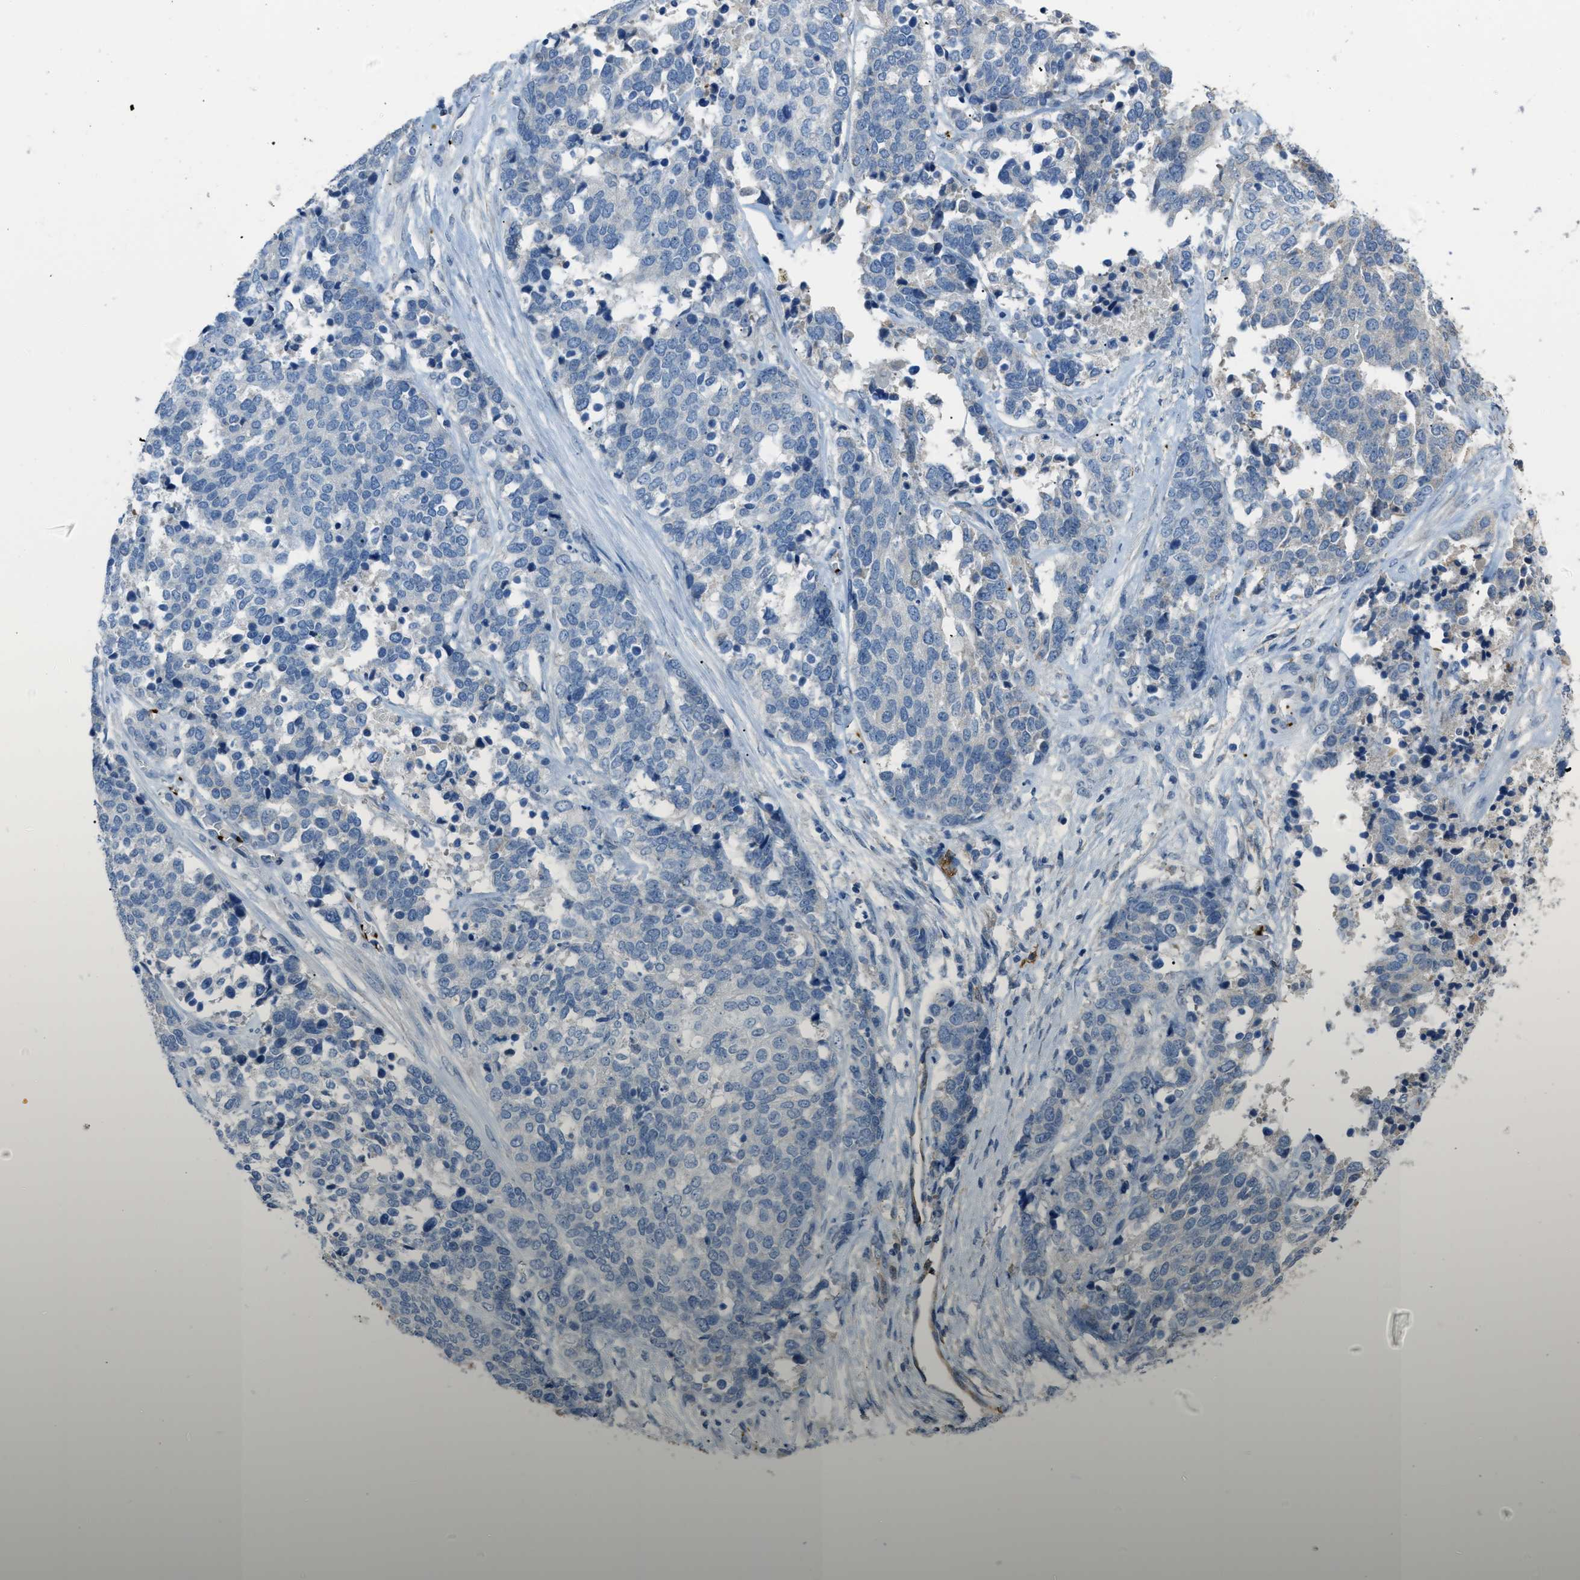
{"staining": {"intensity": "negative", "quantity": "none", "location": "none"}, "tissue": "ovarian cancer", "cell_type": "Tumor cells", "image_type": "cancer", "snomed": [{"axis": "morphology", "description": "Cystadenocarcinoma, serous, NOS"}, {"axis": "topography", "description": "Ovary"}], "caption": "Tumor cells show no significant protein staining in ovarian cancer (serous cystadenocarcinoma).", "gene": "SLC22A15", "patient": {"sex": "female", "age": 44}}